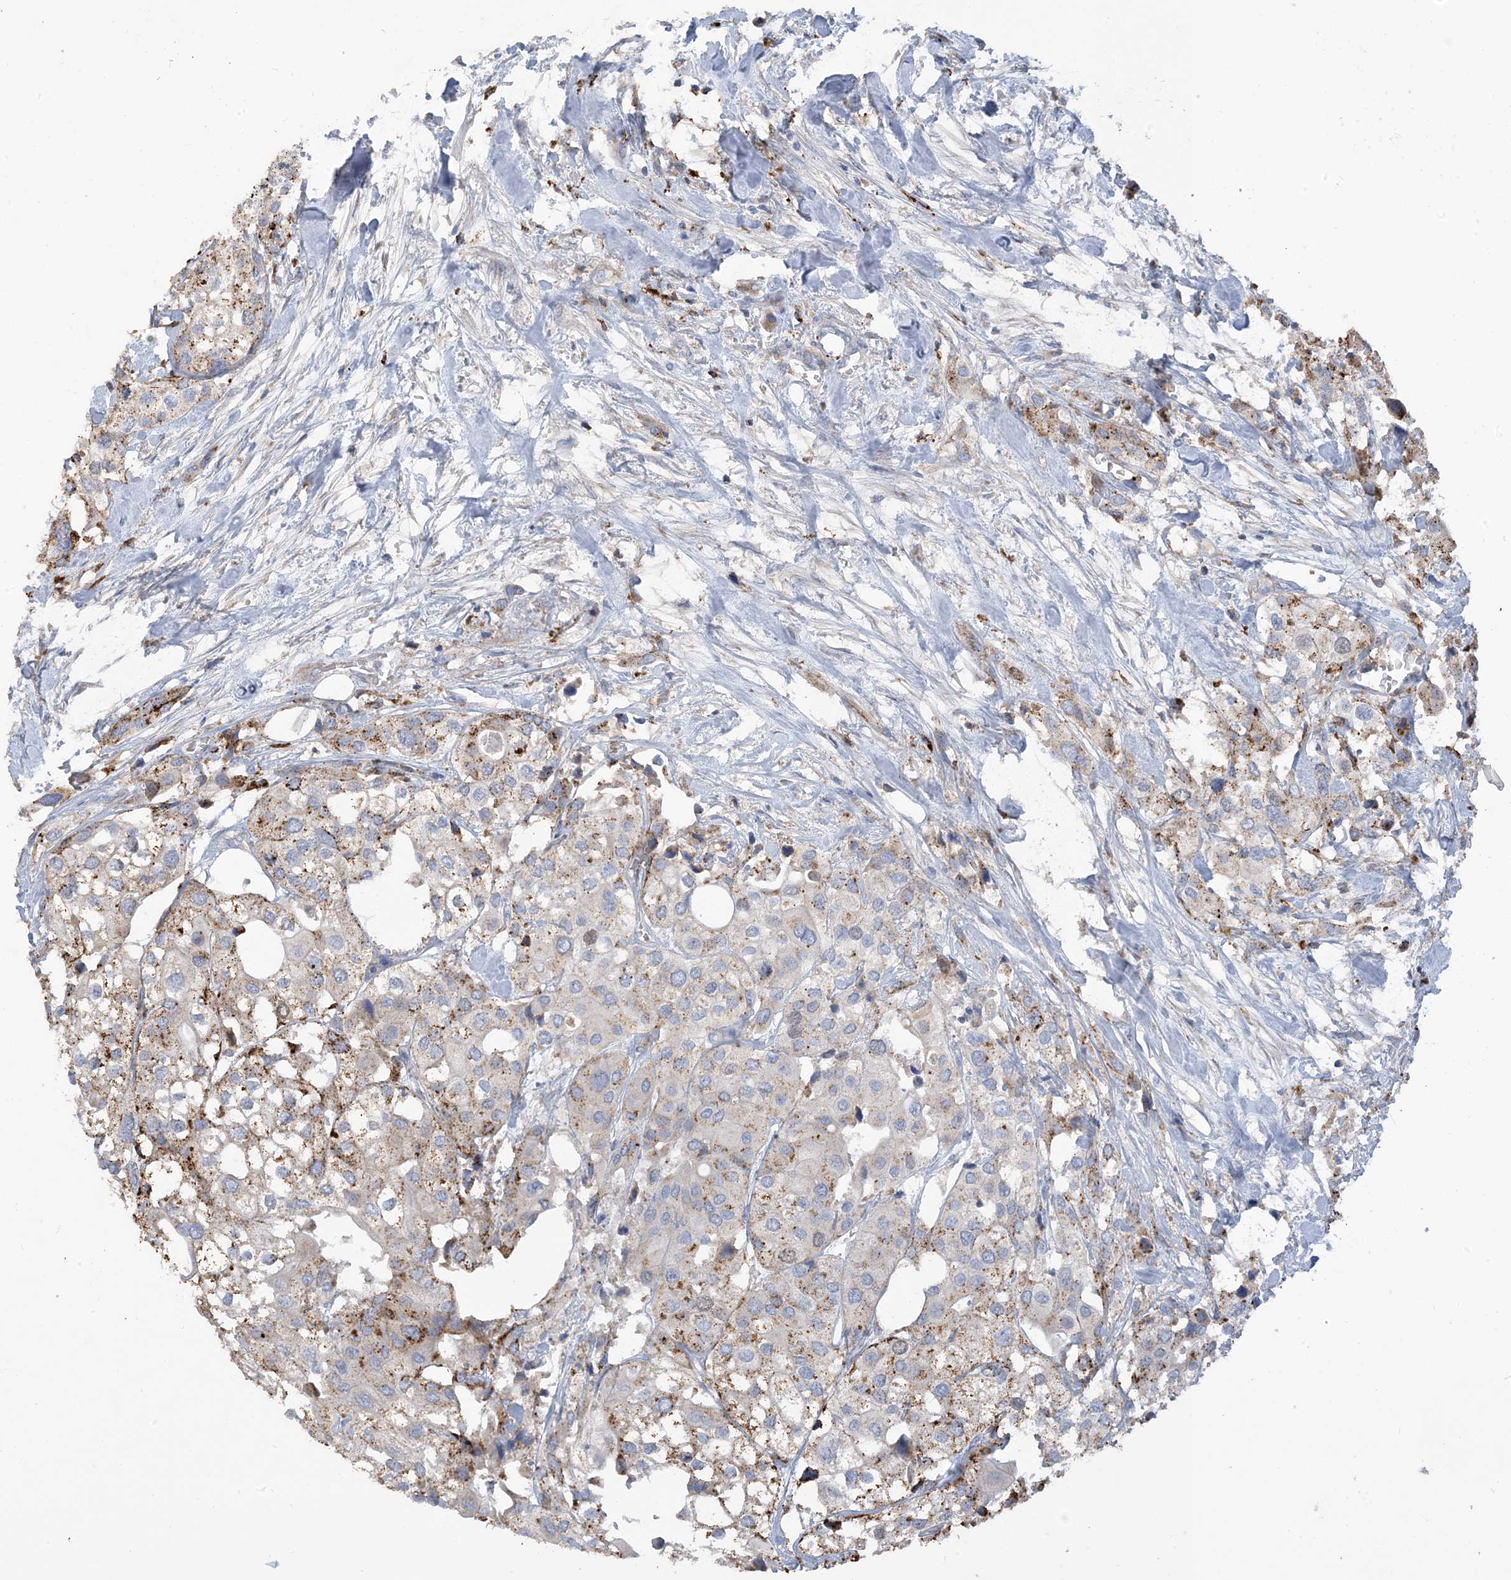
{"staining": {"intensity": "moderate", "quantity": "<25%", "location": "cytoplasmic/membranous"}, "tissue": "urothelial cancer", "cell_type": "Tumor cells", "image_type": "cancer", "snomed": [{"axis": "morphology", "description": "Urothelial carcinoma, High grade"}, {"axis": "topography", "description": "Urinary bladder"}], "caption": "A low amount of moderate cytoplasmic/membranous staining is seen in about <25% of tumor cells in high-grade urothelial carcinoma tissue.", "gene": "PEAR1", "patient": {"sex": "male", "age": 64}}